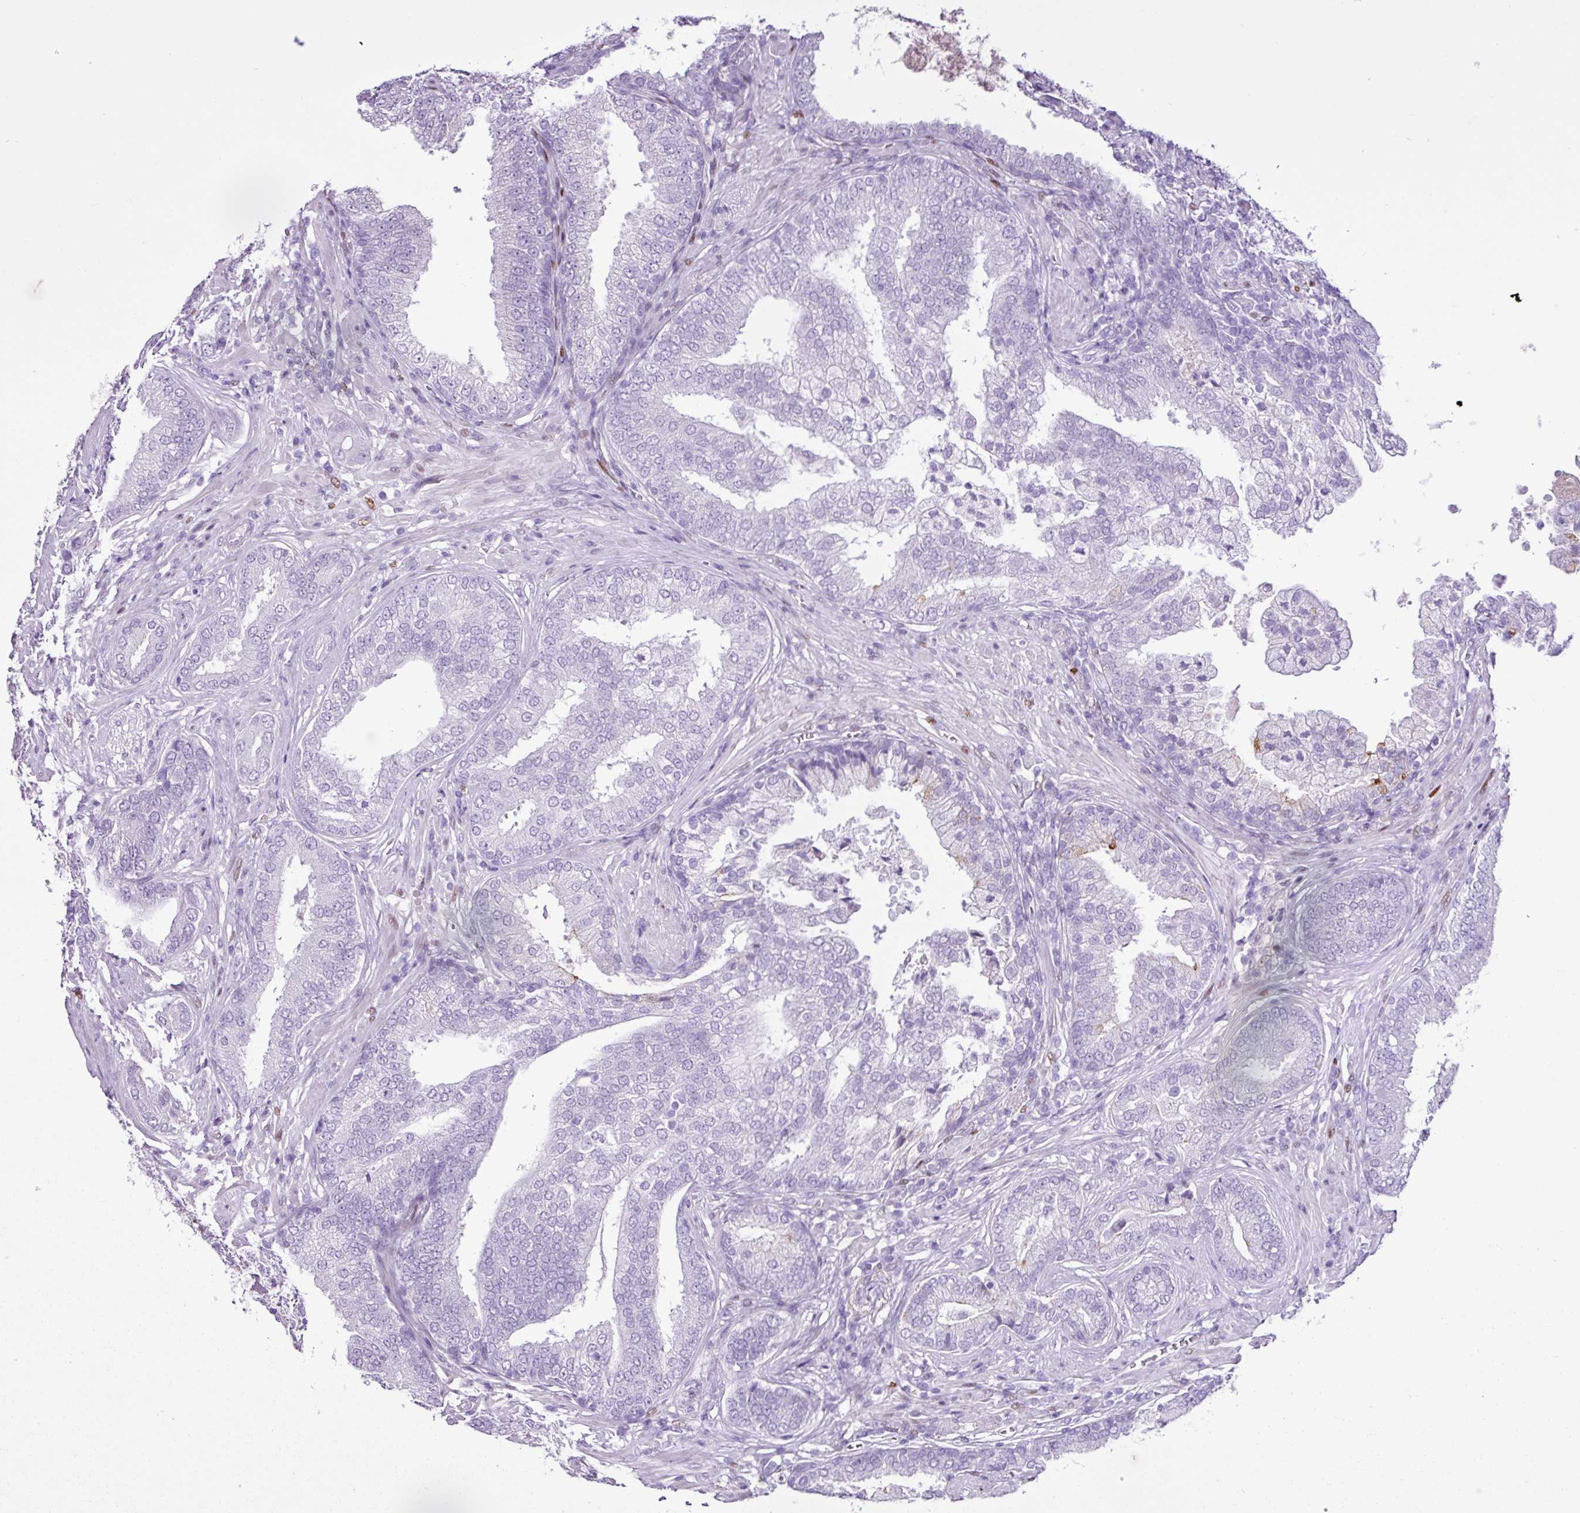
{"staining": {"intensity": "negative", "quantity": "none", "location": "none"}, "tissue": "prostate cancer", "cell_type": "Tumor cells", "image_type": "cancer", "snomed": [{"axis": "morphology", "description": "Adenocarcinoma, High grade"}, {"axis": "topography", "description": "Prostate"}], "caption": "Prostate cancer (high-grade adenocarcinoma) stained for a protein using immunohistochemistry displays no expression tumor cells.", "gene": "PGR", "patient": {"sex": "male", "age": 55}}